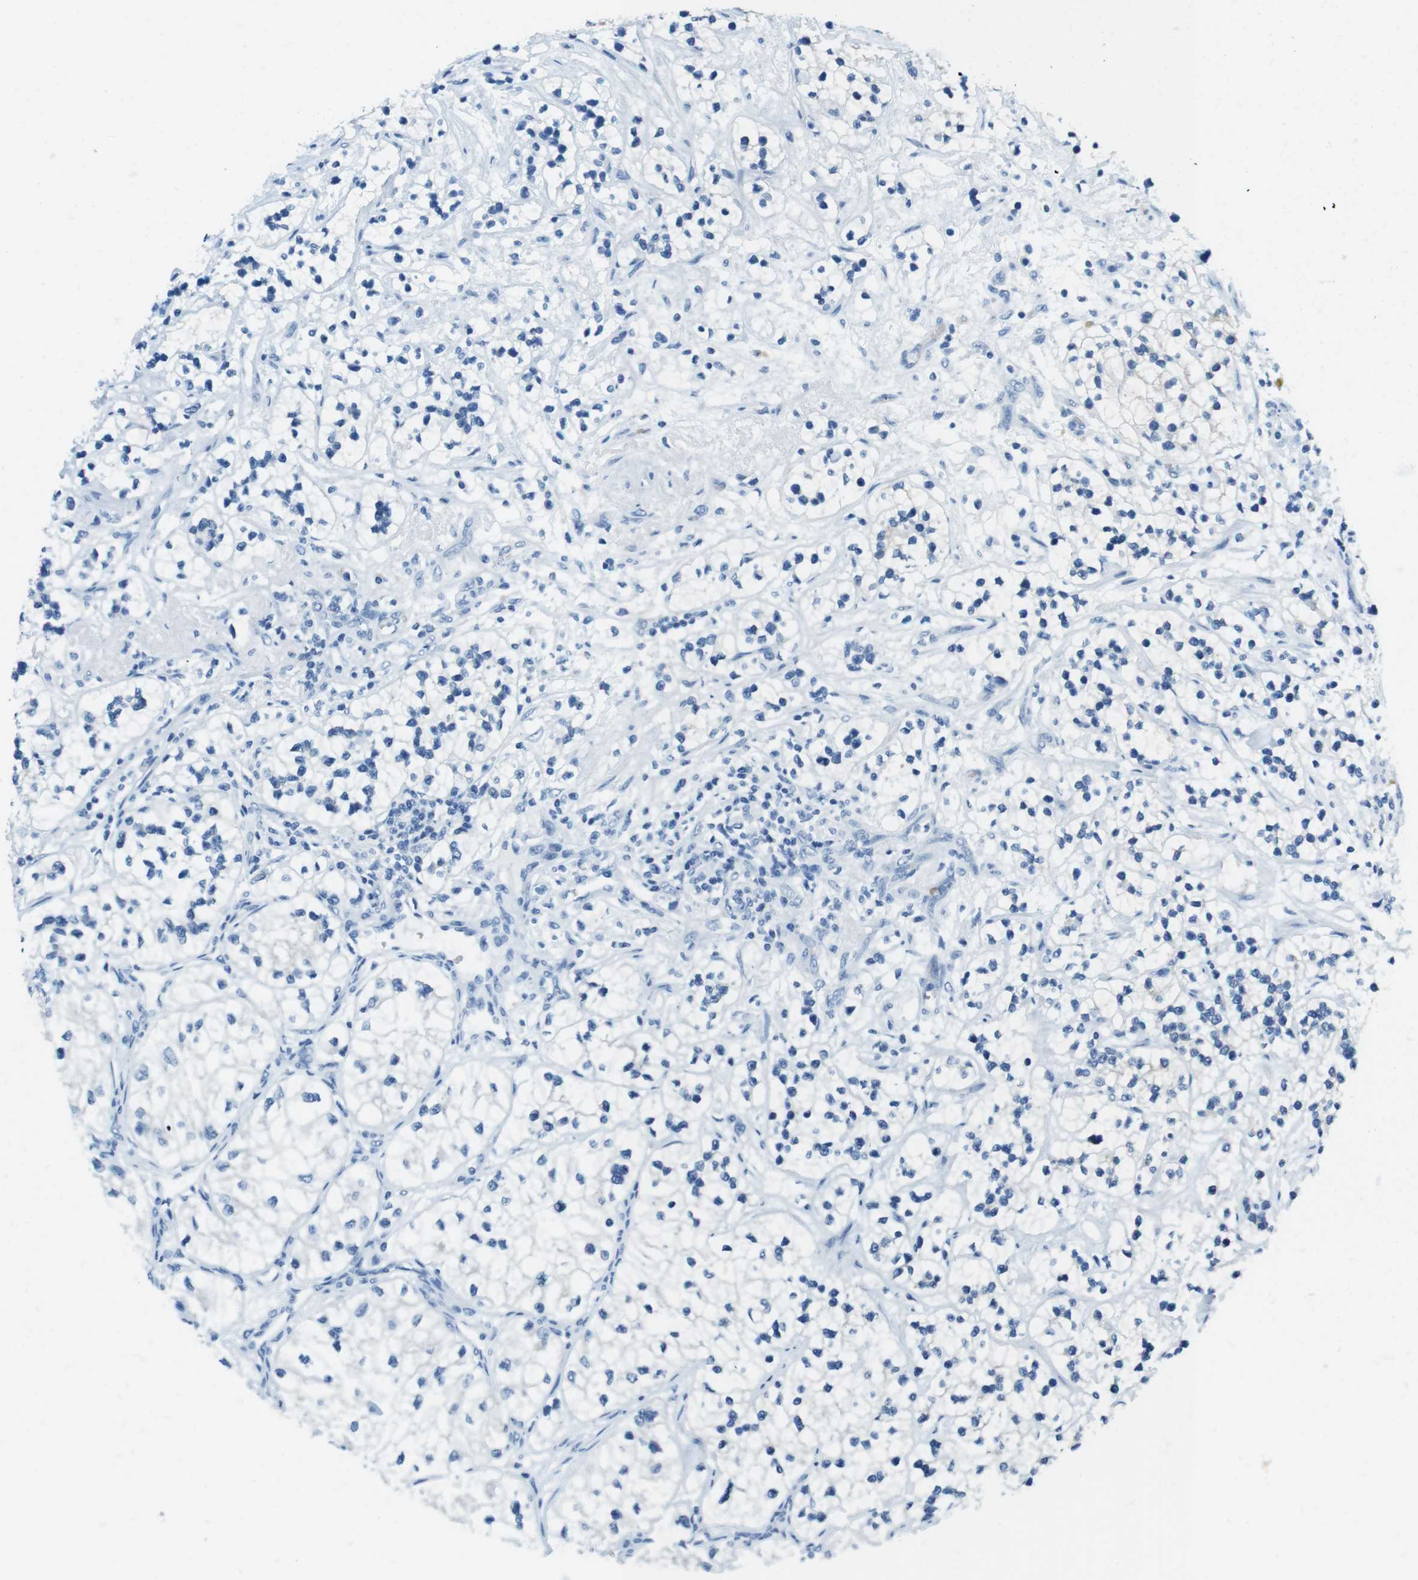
{"staining": {"intensity": "moderate", "quantity": "<25%", "location": "cytoplasmic/membranous"}, "tissue": "renal cancer", "cell_type": "Tumor cells", "image_type": "cancer", "snomed": [{"axis": "morphology", "description": "Adenocarcinoma, NOS"}, {"axis": "topography", "description": "Kidney"}], "caption": "Immunohistochemistry histopathology image of human renal adenocarcinoma stained for a protein (brown), which exhibits low levels of moderate cytoplasmic/membranous staining in about <25% of tumor cells.", "gene": "TFAP2C", "patient": {"sex": "female", "age": 57}}